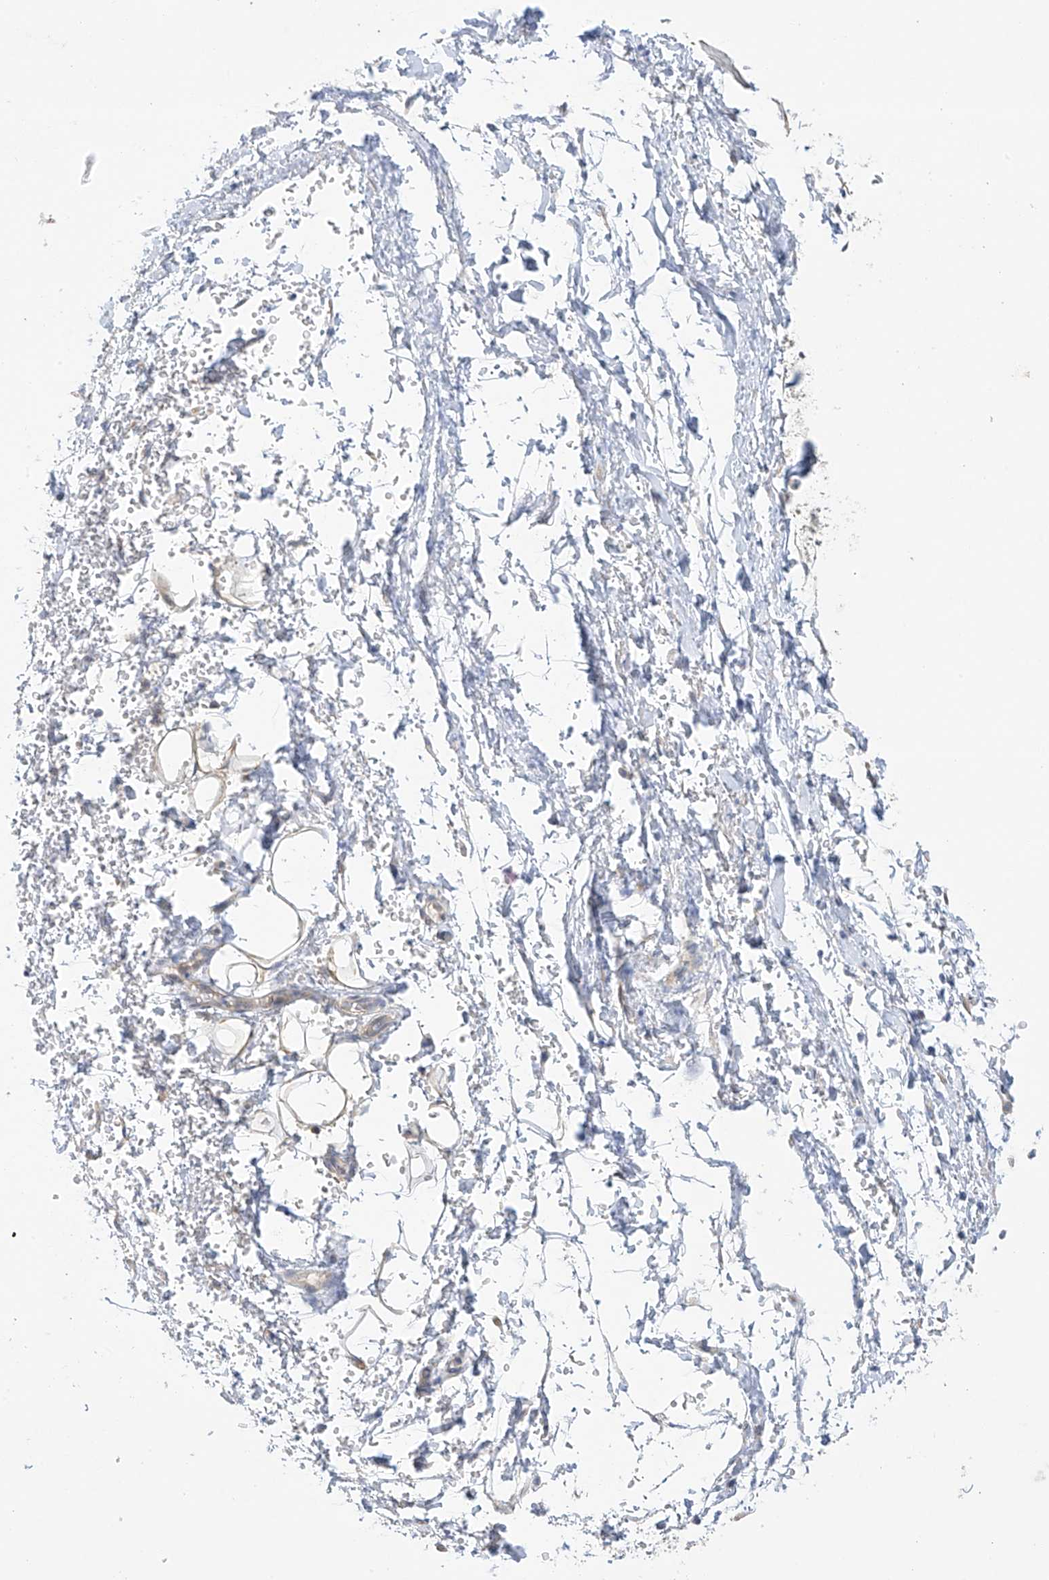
{"staining": {"intensity": "weak", "quantity": ">75%", "location": "cytoplasmic/membranous"}, "tissue": "adipose tissue", "cell_type": "Adipocytes", "image_type": "normal", "snomed": [{"axis": "morphology", "description": "Normal tissue, NOS"}, {"axis": "morphology", "description": "Adenocarcinoma, NOS"}, {"axis": "topography", "description": "Stomach, upper"}, {"axis": "topography", "description": "Peripheral nerve tissue"}], "caption": "Immunohistochemistry of normal human adipose tissue reveals low levels of weak cytoplasmic/membranous positivity in about >75% of adipocytes. (DAB IHC, brown staining for protein, blue staining for nuclei).", "gene": "ZNF641", "patient": {"sex": "male", "age": 62}}